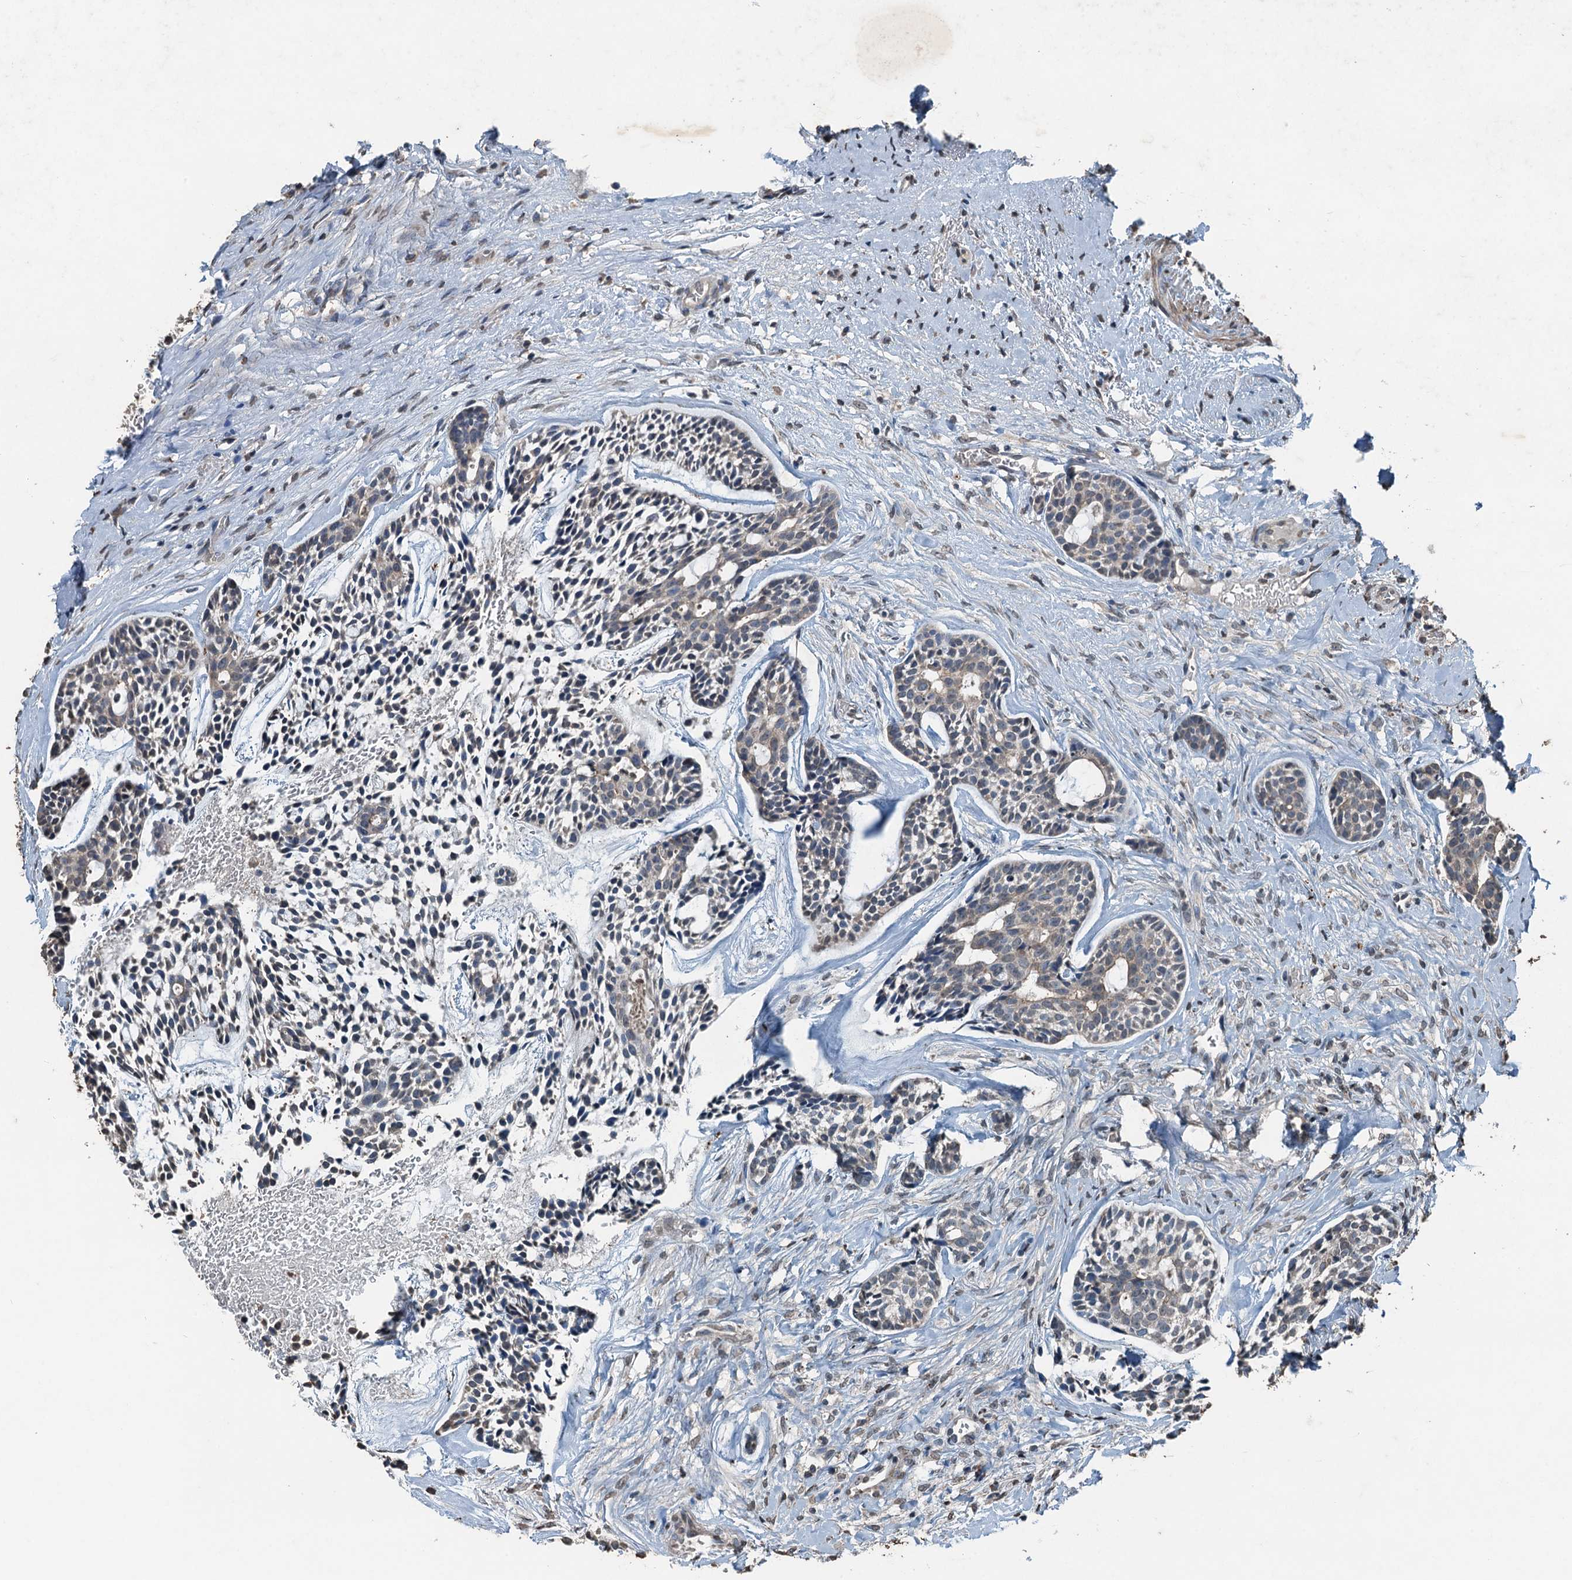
{"staining": {"intensity": "weak", "quantity": "<25%", "location": "cytoplasmic/membranous"}, "tissue": "head and neck cancer", "cell_type": "Tumor cells", "image_type": "cancer", "snomed": [{"axis": "morphology", "description": "Adenocarcinoma, NOS"}, {"axis": "topography", "description": "Subcutis"}, {"axis": "topography", "description": "Head-Neck"}], "caption": "Human head and neck cancer stained for a protein using IHC demonstrates no positivity in tumor cells.", "gene": "TCTN1", "patient": {"sex": "female", "age": 73}}